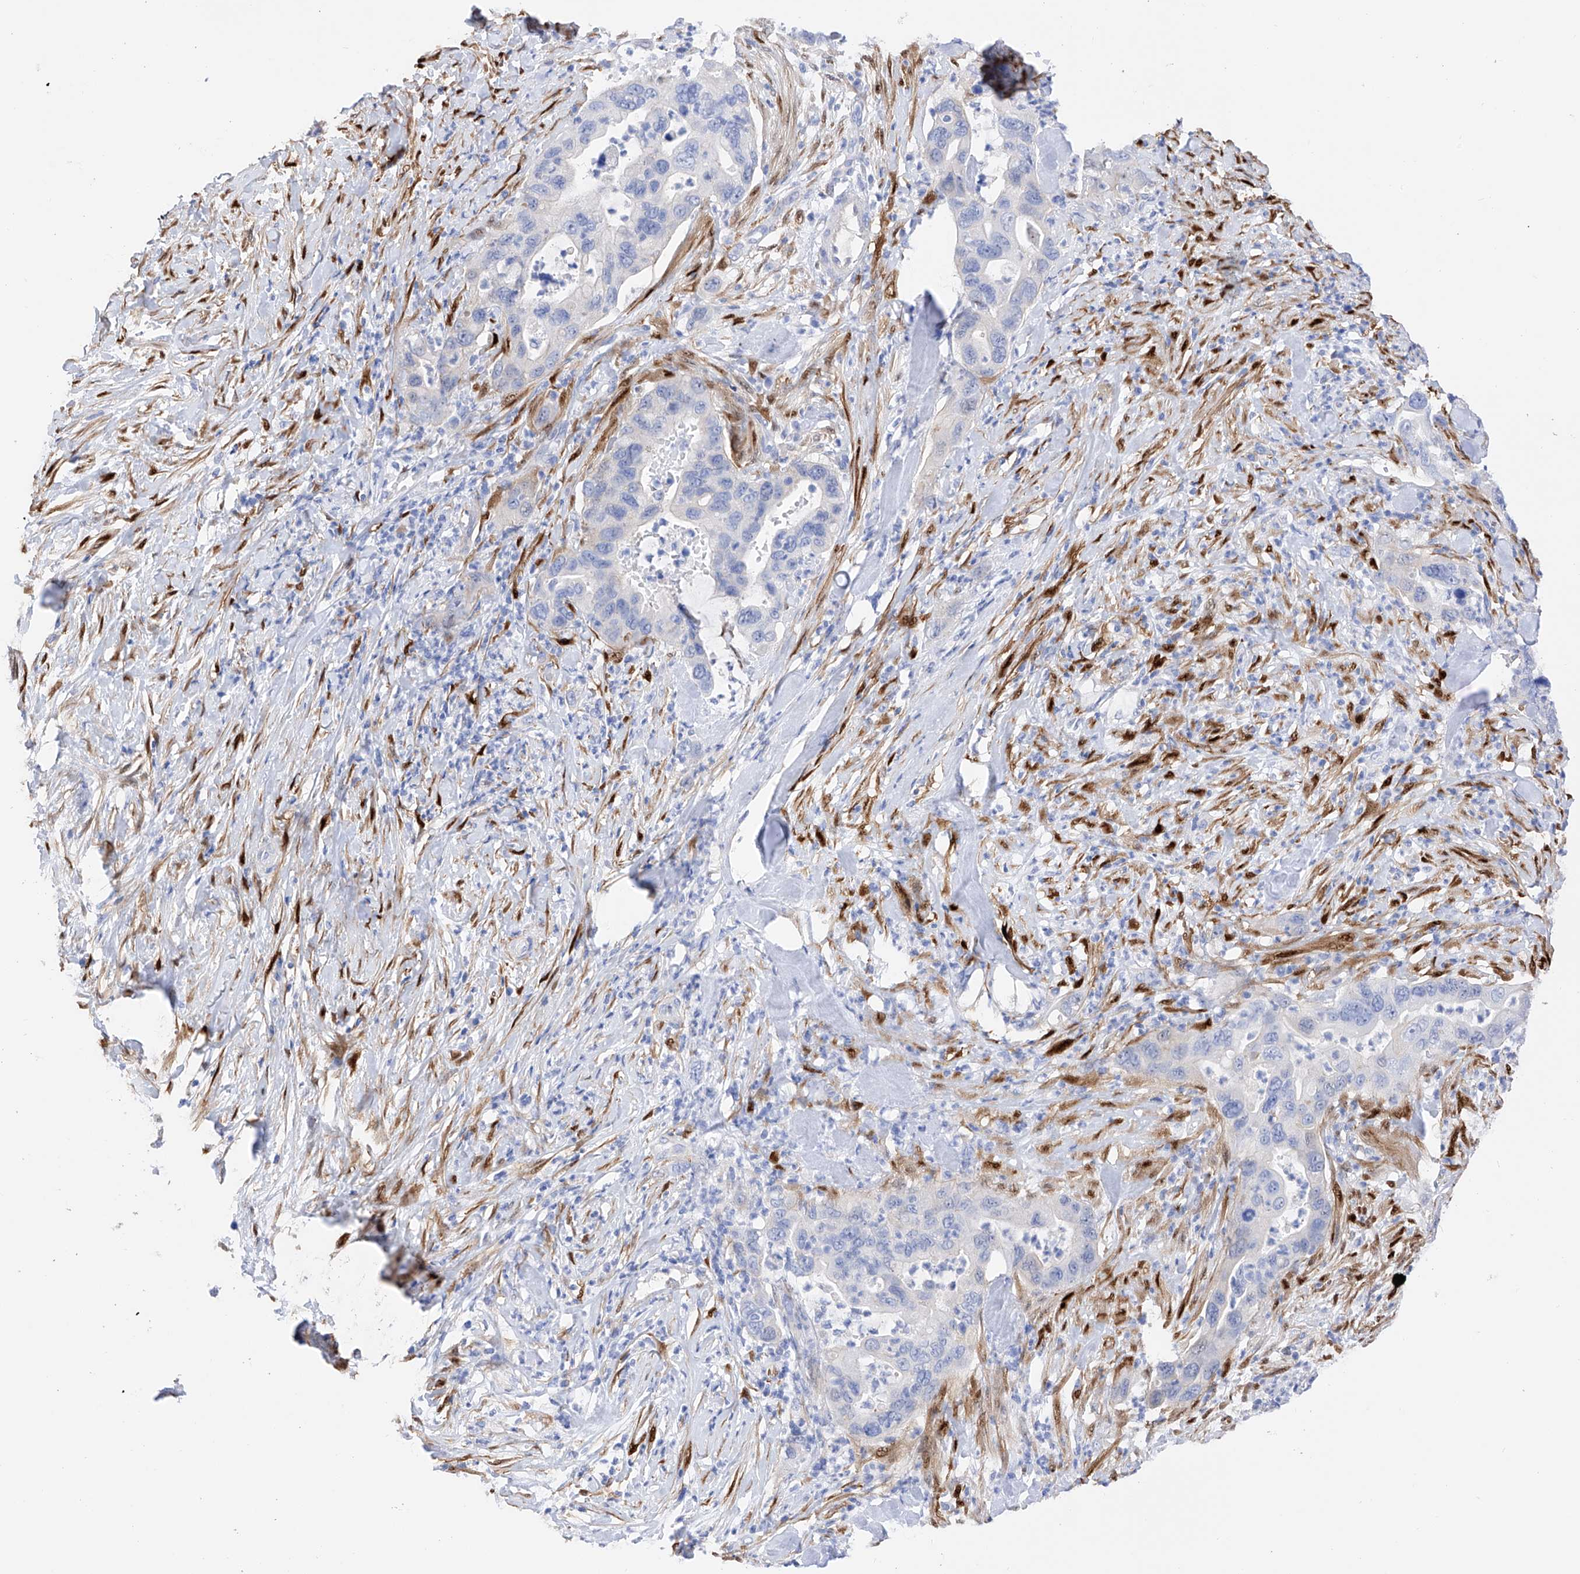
{"staining": {"intensity": "negative", "quantity": "none", "location": "none"}, "tissue": "pancreatic cancer", "cell_type": "Tumor cells", "image_type": "cancer", "snomed": [{"axis": "morphology", "description": "Adenocarcinoma, NOS"}, {"axis": "topography", "description": "Pancreas"}], "caption": "Immunohistochemistry (IHC) photomicrograph of human pancreatic cancer stained for a protein (brown), which demonstrates no expression in tumor cells.", "gene": "TRPC7", "patient": {"sex": "female", "age": 71}}